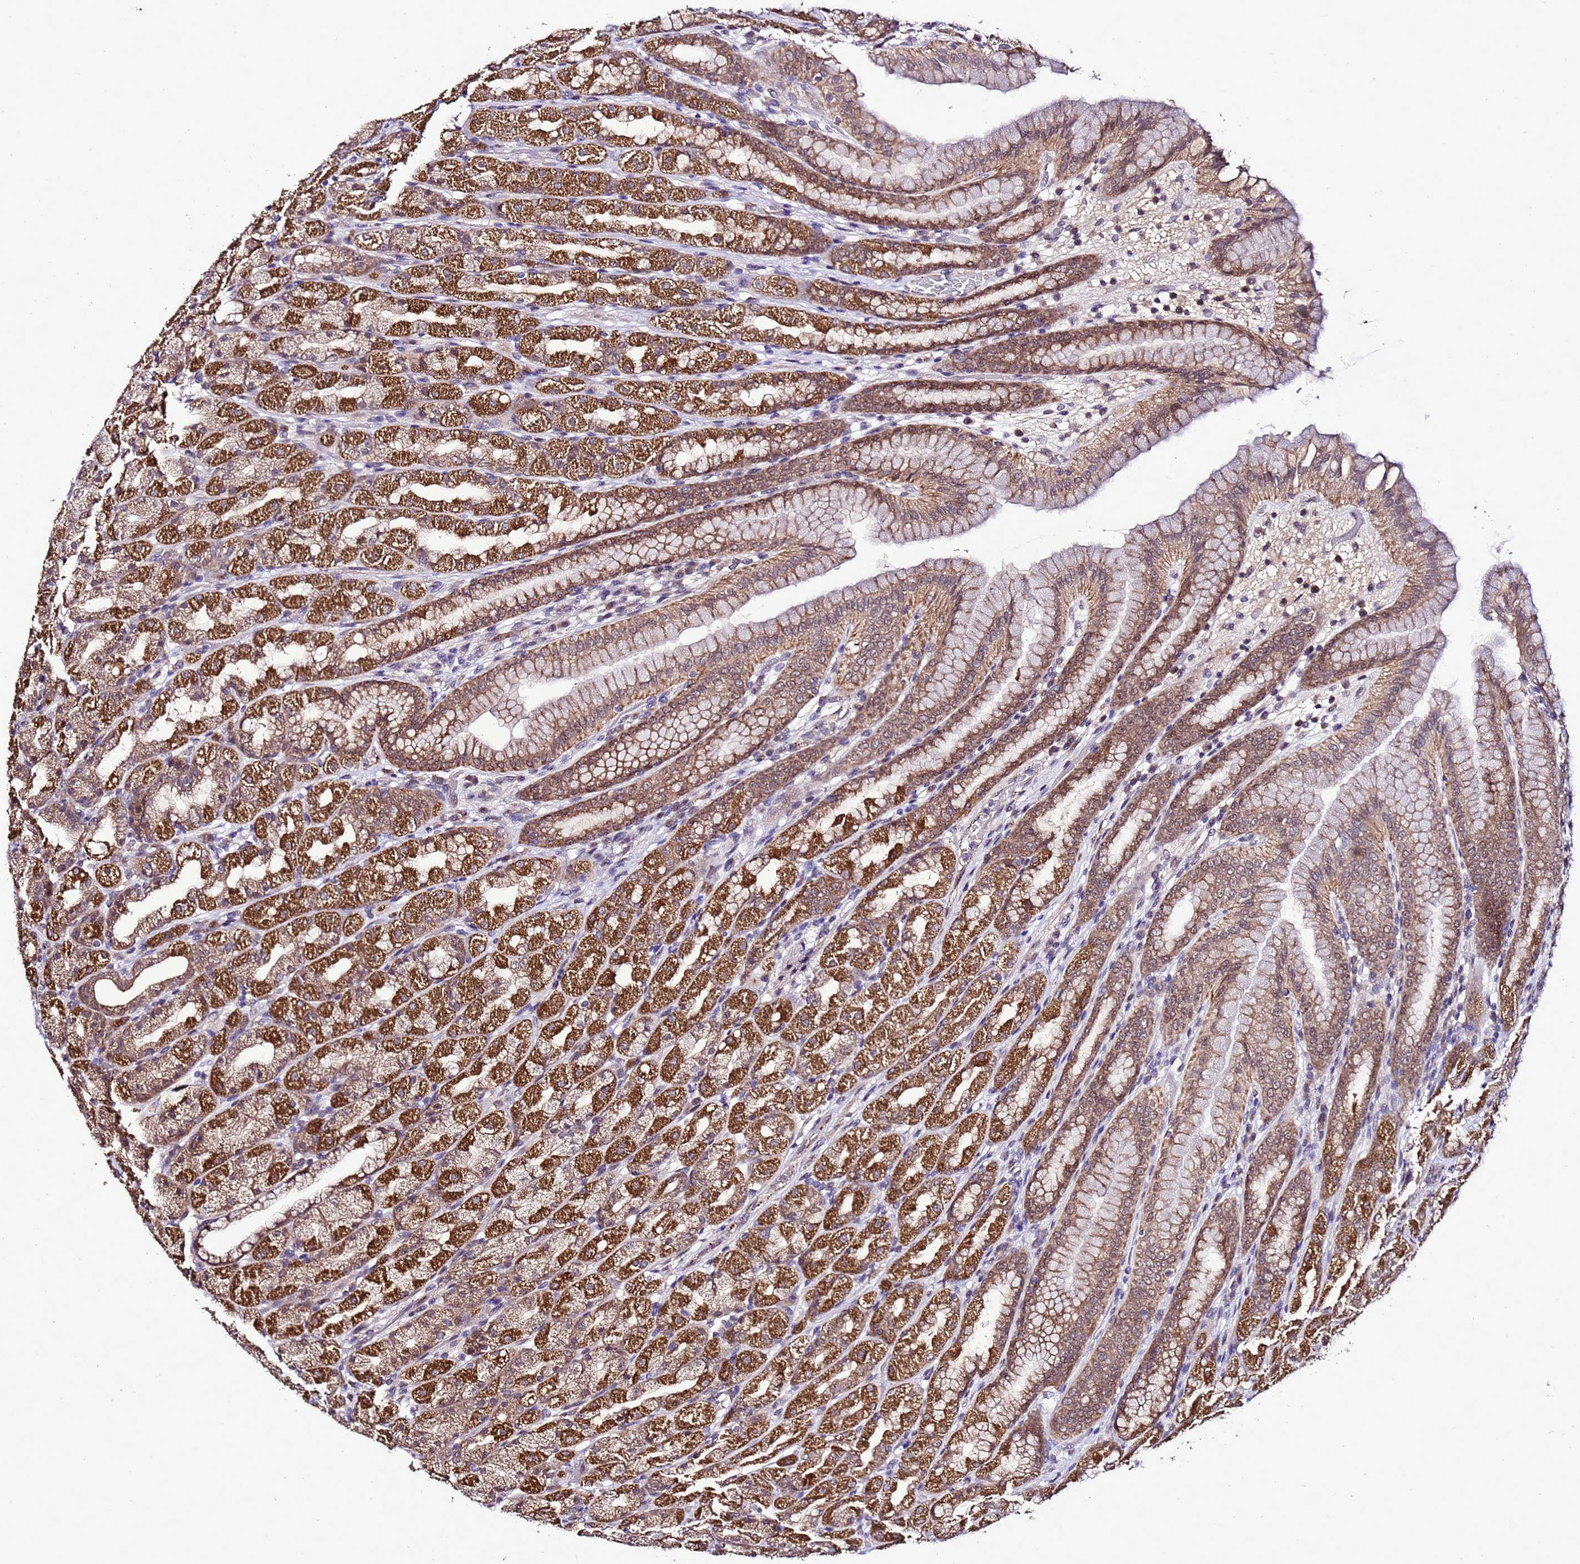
{"staining": {"intensity": "strong", "quantity": ">75%", "location": "cytoplasmic/membranous"}, "tissue": "stomach", "cell_type": "Glandular cells", "image_type": "normal", "snomed": [{"axis": "morphology", "description": "Normal tissue, NOS"}, {"axis": "topography", "description": "Stomach, upper"}], "caption": "A brown stain labels strong cytoplasmic/membranous expression of a protein in glandular cells of normal human stomach. Ihc stains the protein of interest in brown and the nuclei are stained blue.", "gene": "ZNF329", "patient": {"sex": "male", "age": 68}}